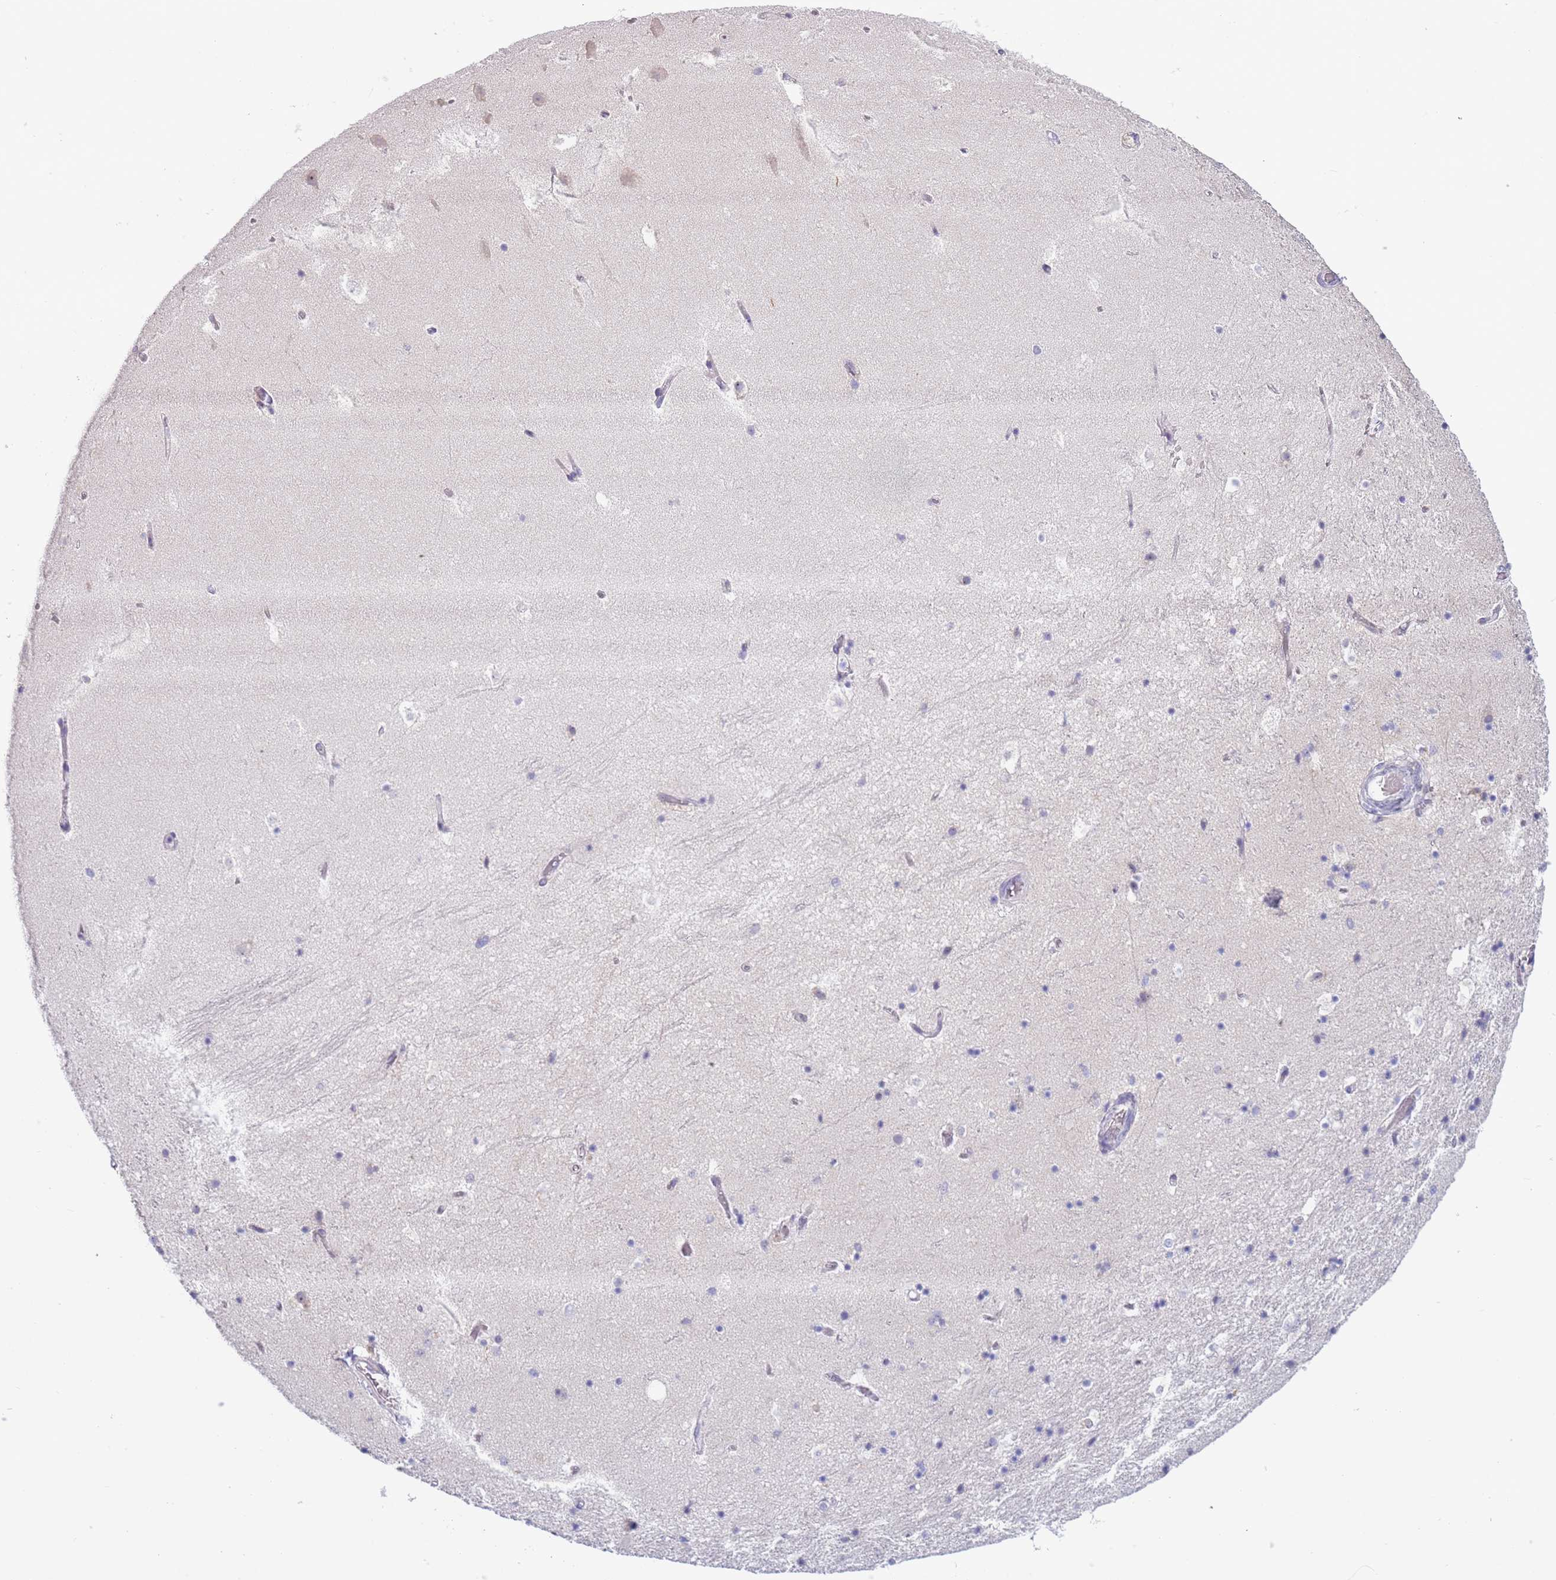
{"staining": {"intensity": "negative", "quantity": "none", "location": "none"}, "tissue": "hippocampus", "cell_type": "Glial cells", "image_type": "normal", "snomed": [{"axis": "morphology", "description": "Normal tissue, NOS"}, {"axis": "topography", "description": "Hippocampus"}], "caption": "The micrograph reveals no staining of glial cells in normal hippocampus. Nuclei are stained in blue.", "gene": "UCMA", "patient": {"sex": "female", "age": 52}}